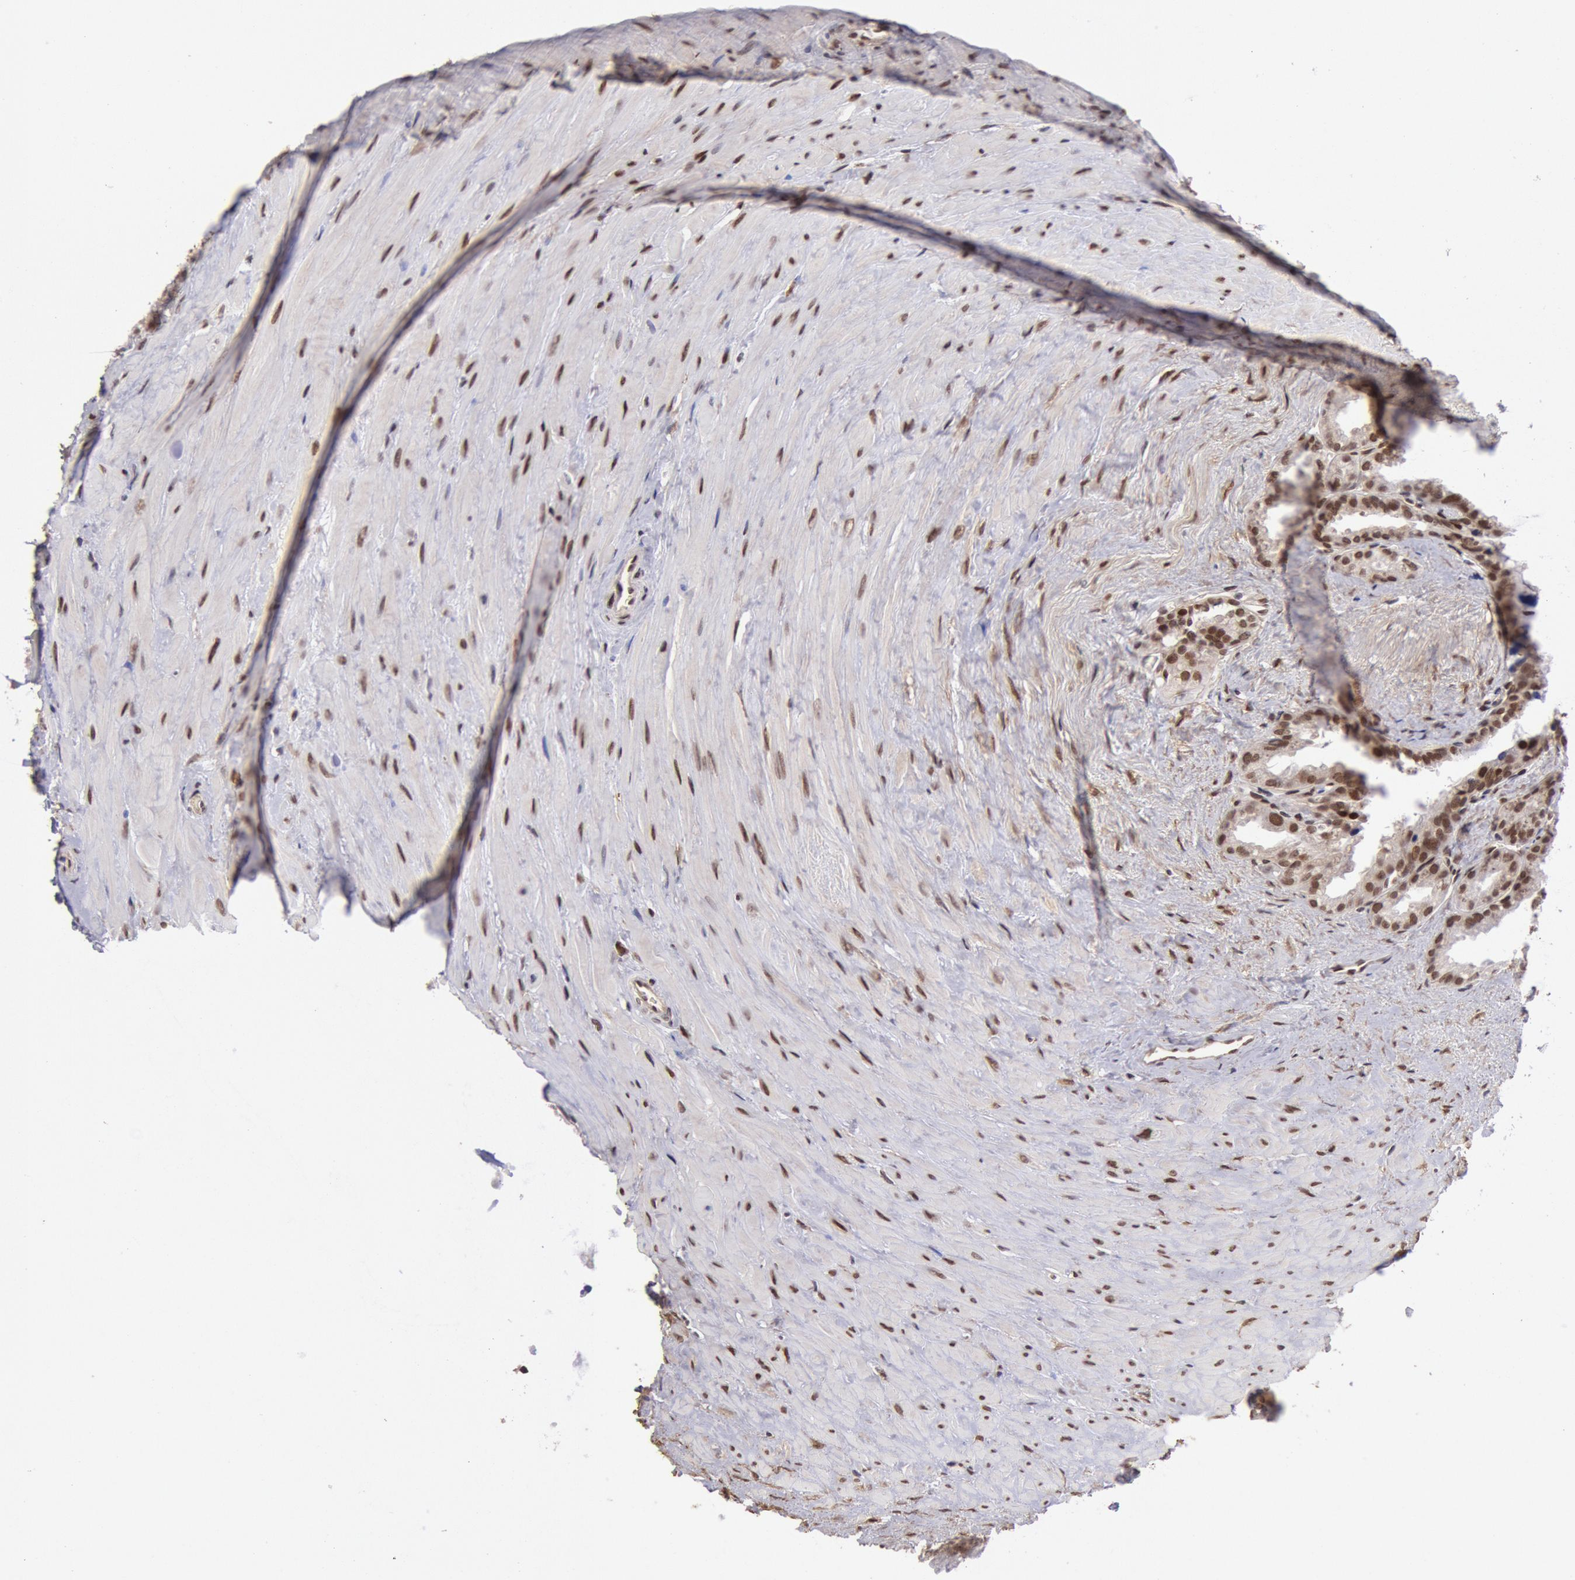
{"staining": {"intensity": "strong", "quantity": ">75%", "location": "nuclear"}, "tissue": "seminal vesicle", "cell_type": "Glandular cells", "image_type": "normal", "snomed": [{"axis": "morphology", "description": "Normal tissue, NOS"}, {"axis": "topography", "description": "Prostate"}, {"axis": "topography", "description": "Seminal veicle"}], "caption": "High-power microscopy captured an immunohistochemistry (IHC) histopathology image of normal seminal vesicle, revealing strong nuclear positivity in about >75% of glandular cells. Immunohistochemistry (ihc) stains the protein of interest in brown and the nuclei are stained blue.", "gene": "CDKN2B", "patient": {"sex": "male", "age": 63}}